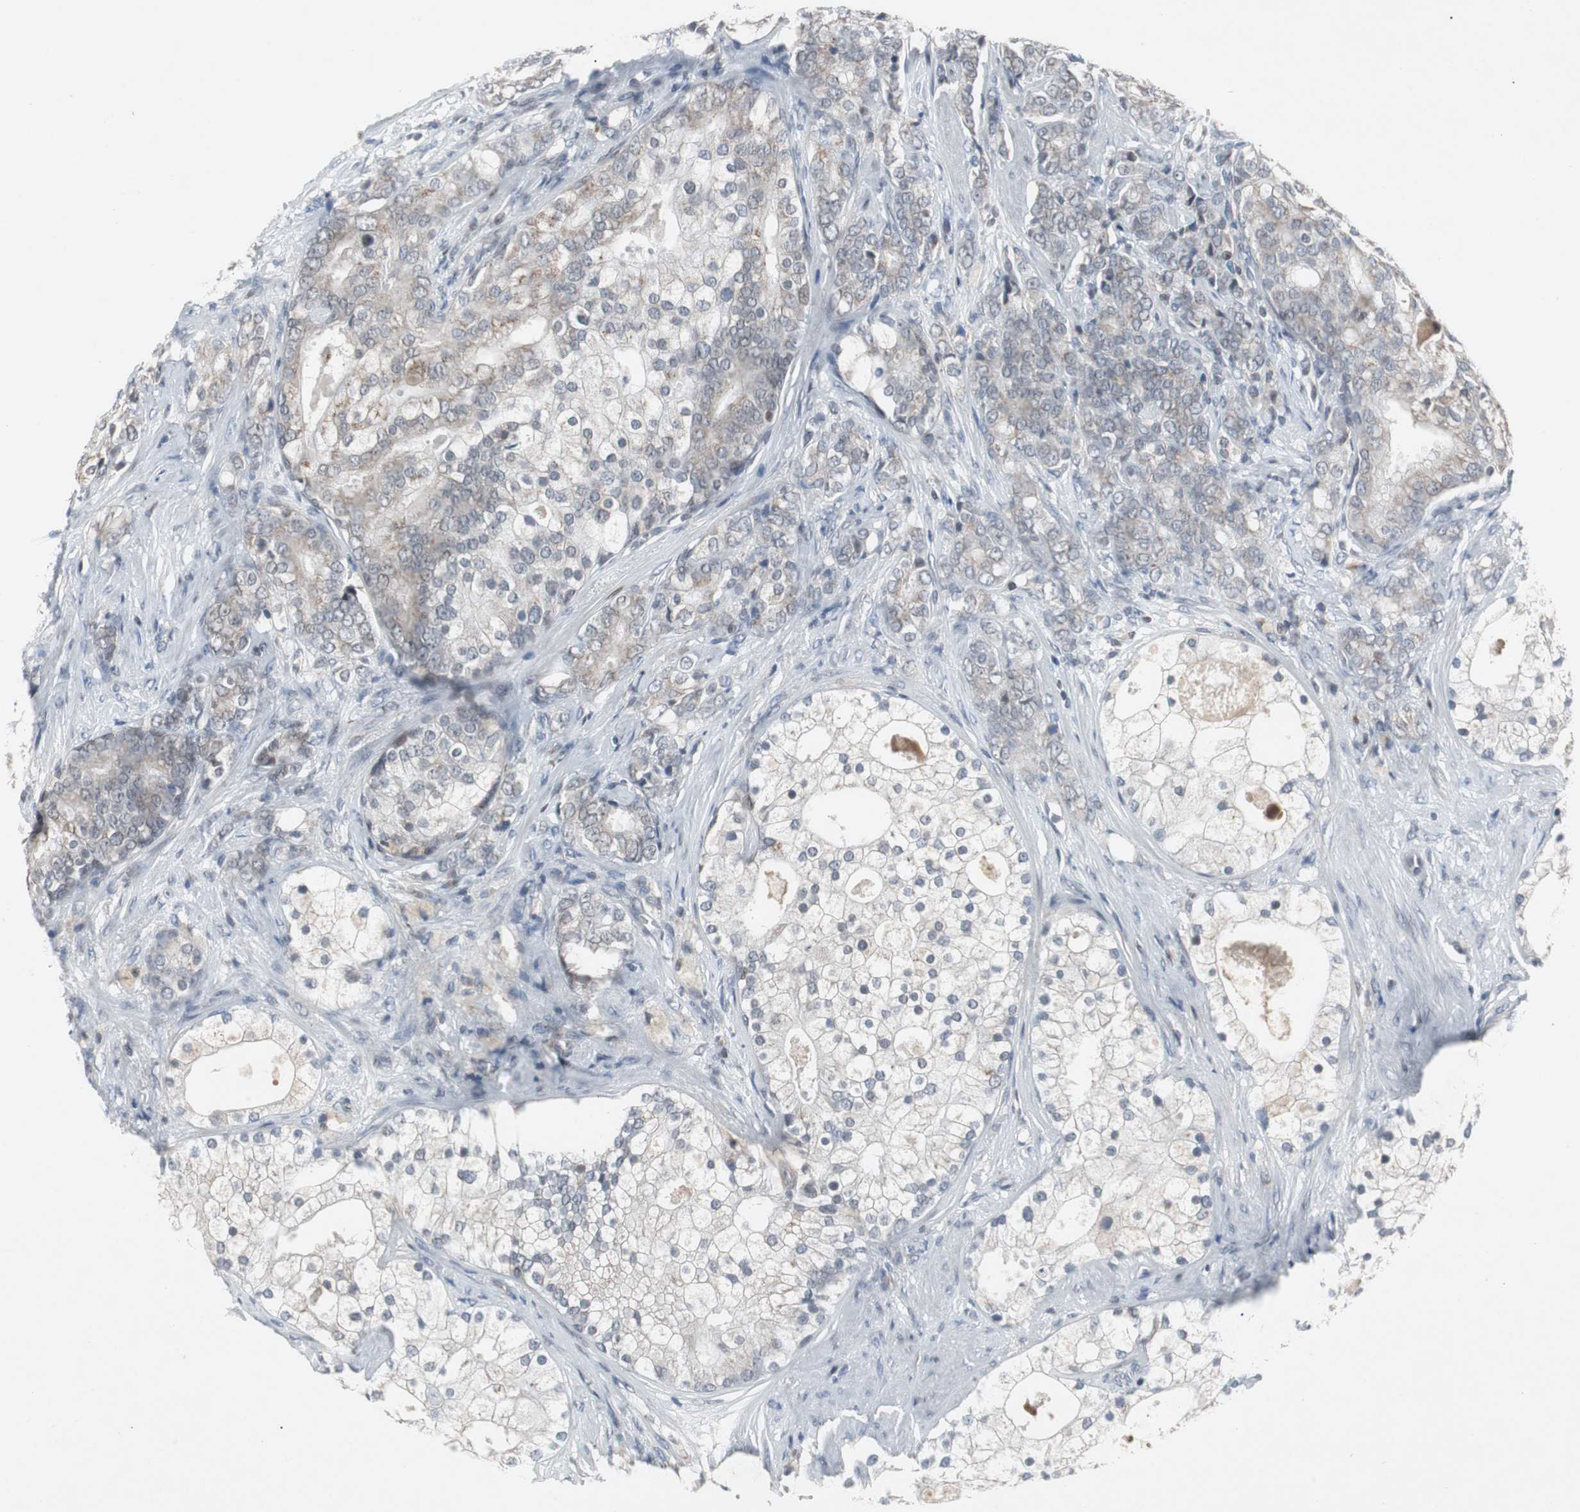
{"staining": {"intensity": "weak", "quantity": "25%-75%", "location": "cytoplasmic/membranous"}, "tissue": "prostate cancer", "cell_type": "Tumor cells", "image_type": "cancer", "snomed": [{"axis": "morphology", "description": "Adenocarcinoma, Low grade"}, {"axis": "topography", "description": "Prostate"}], "caption": "Immunohistochemical staining of prostate cancer (adenocarcinoma (low-grade)) shows low levels of weak cytoplasmic/membranous expression in approximately 25%-75% of tumor cells. (Brightfield microscopy of DAB IHC at high magnification).", "gene": "ZNF396", "patient": {"sex": "male", "age": 58}}